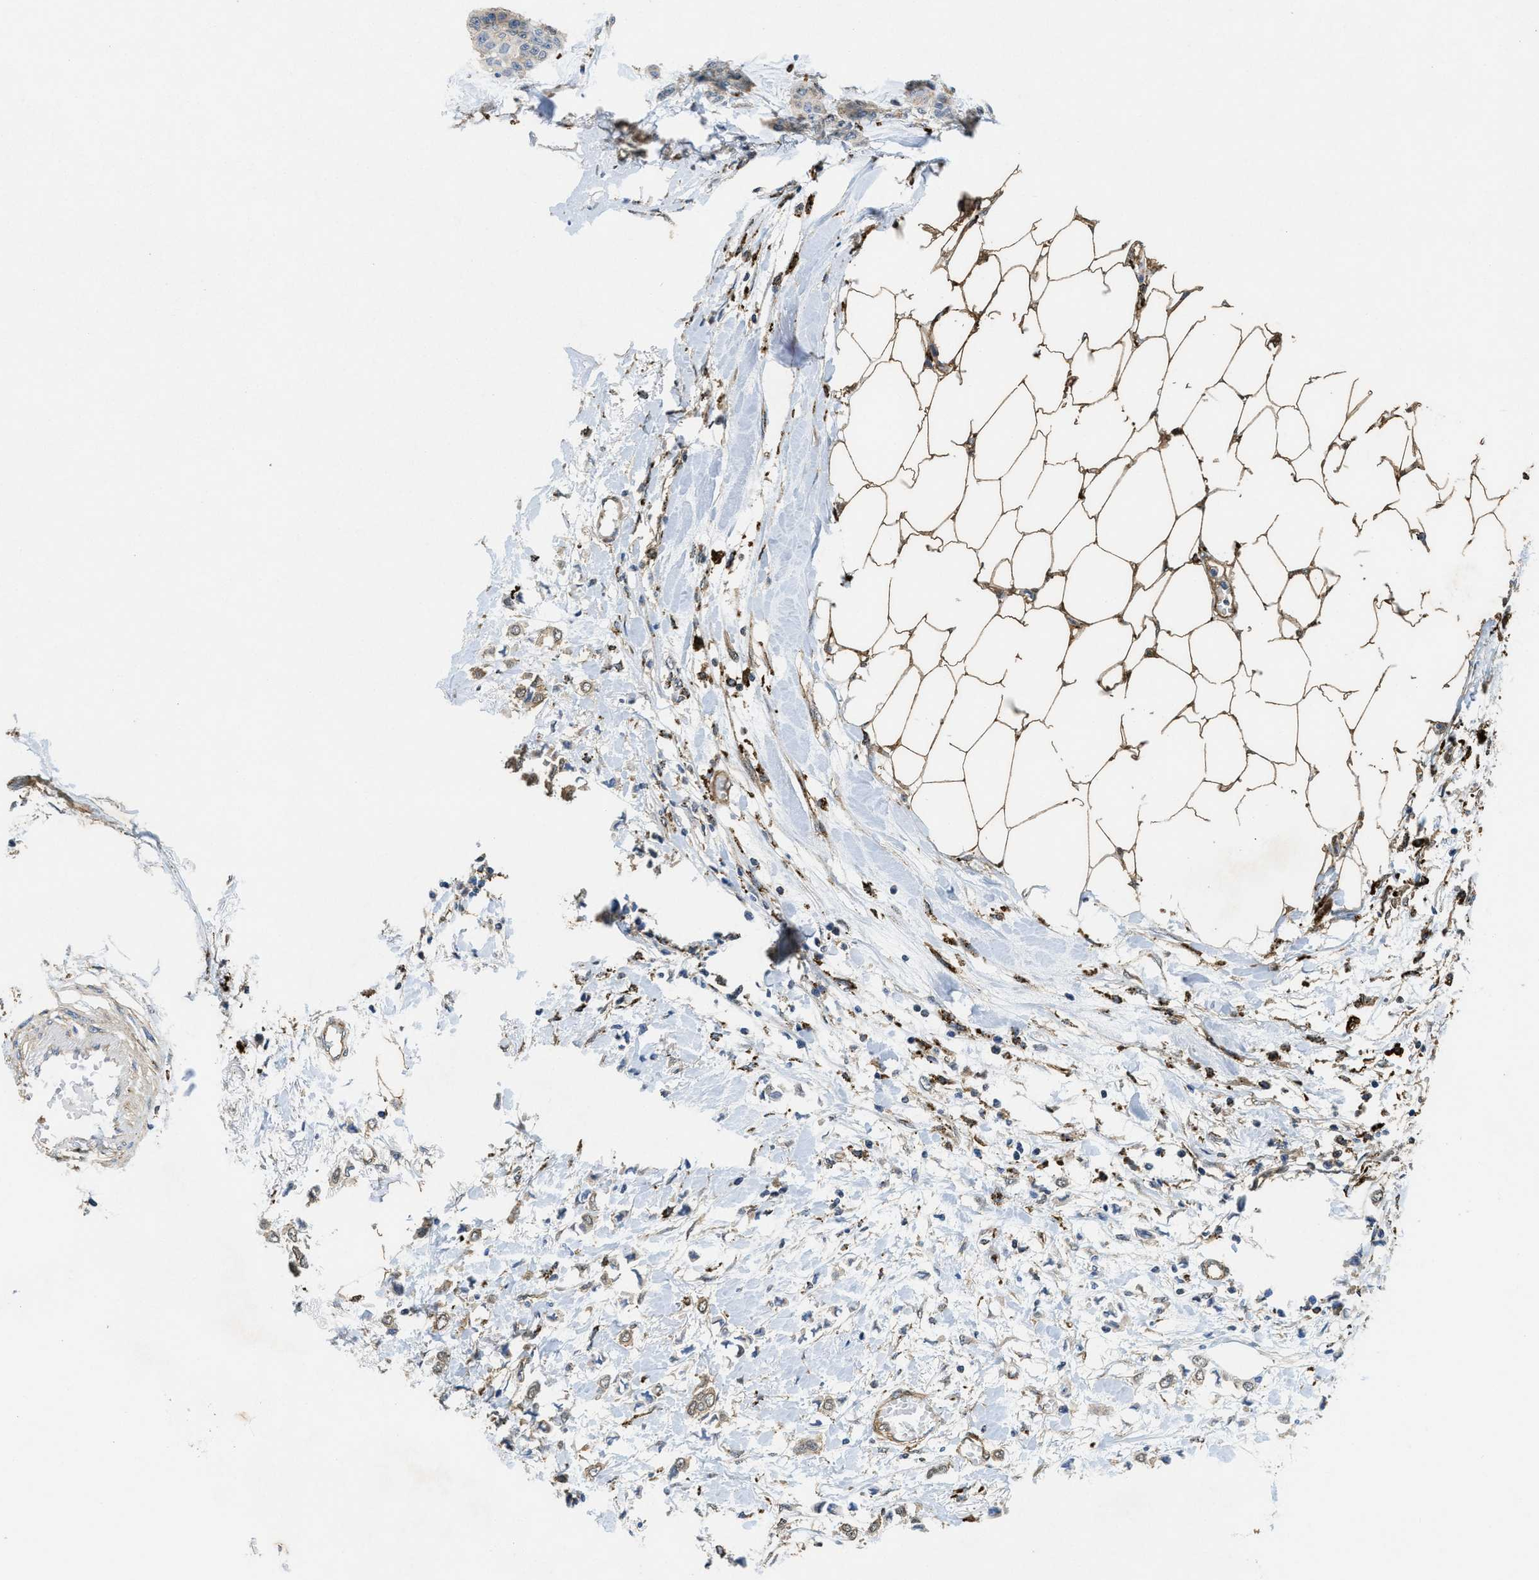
{"staining": {"intensity": "weak", "quantity": ">75%", "location": "cytoplasmic/membranous"}, "tissue": "breast cancer", "cell_type": "Tumor cells", "image_type": "cancer", "snomed": [{"axis": "morphology", "description": "Lobular carcinoma"}, {"axis": "topography", "description": "Breast"}], "caption": "A brown stain labels weak cytoplasmic/membranous positivity of a protein in breast lobular carcinoma tumor cells.", "gene": "BMPR2", "patient": {"sex": "female", "age": 51}}